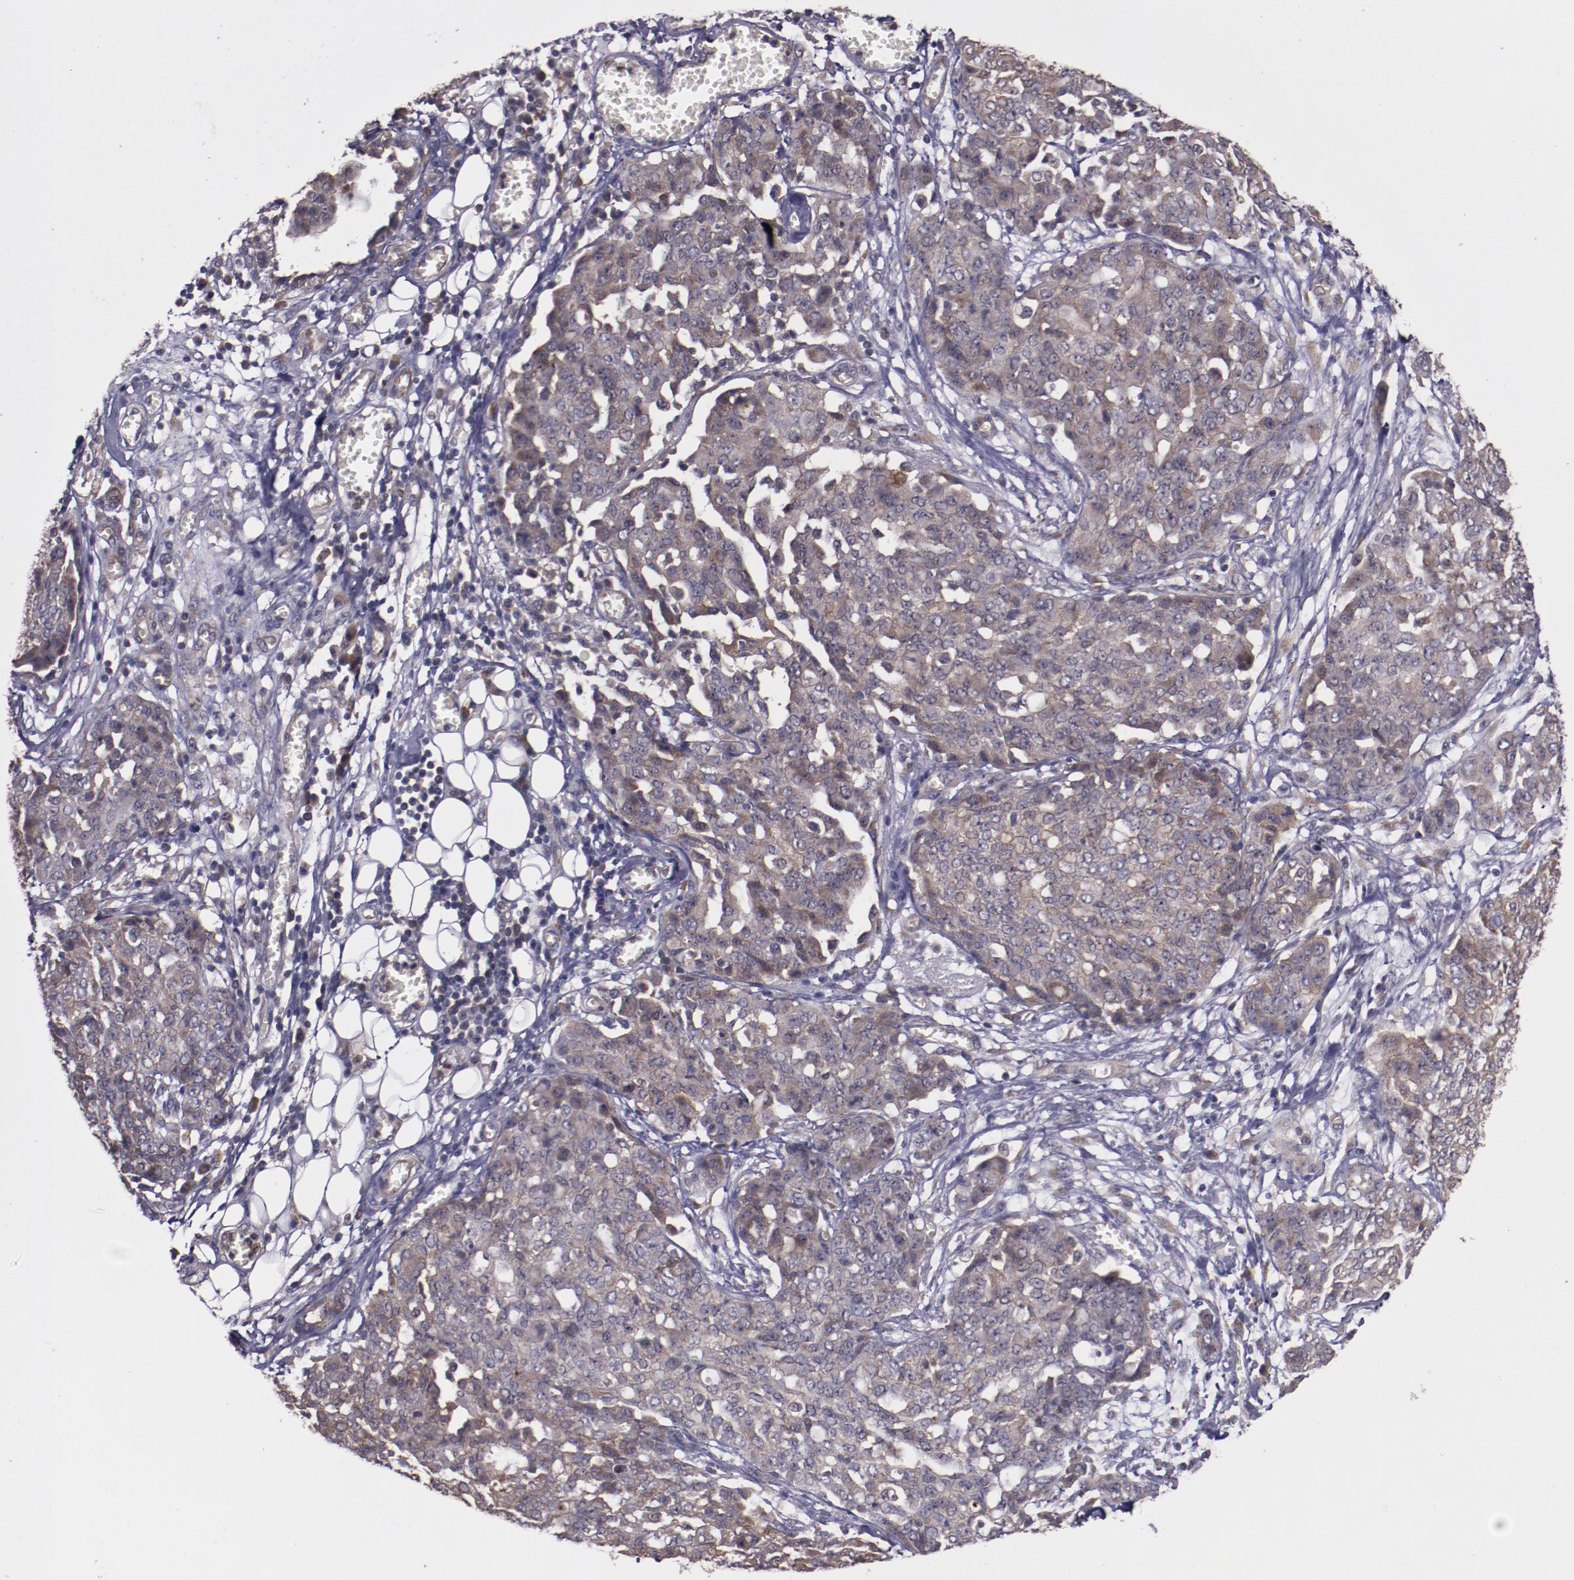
{"staining": {"intensity": "weak", "quantity": ">75%", "location": "cytoplasmic/membranous"}, "tissue": "ovarian cancer", "cell_type": "Tumor cells", "image_type": "cancer", "snomed": [{"axis": "morphology", "description": "Cystadenocarcinoma, serous, NOS"}, {"axis": "topography", "description": "Soft tissue"}, {"axis": "topography", "description": "Ovary"}], "caption": "Immunohistochemical staining of ovarian cancer shows low levels of weak cytoplasmic/membranous staining in about >75% of tumor cells.", "gene": "FTSJ1", "patient": {"sex": "female", "age": 57}}